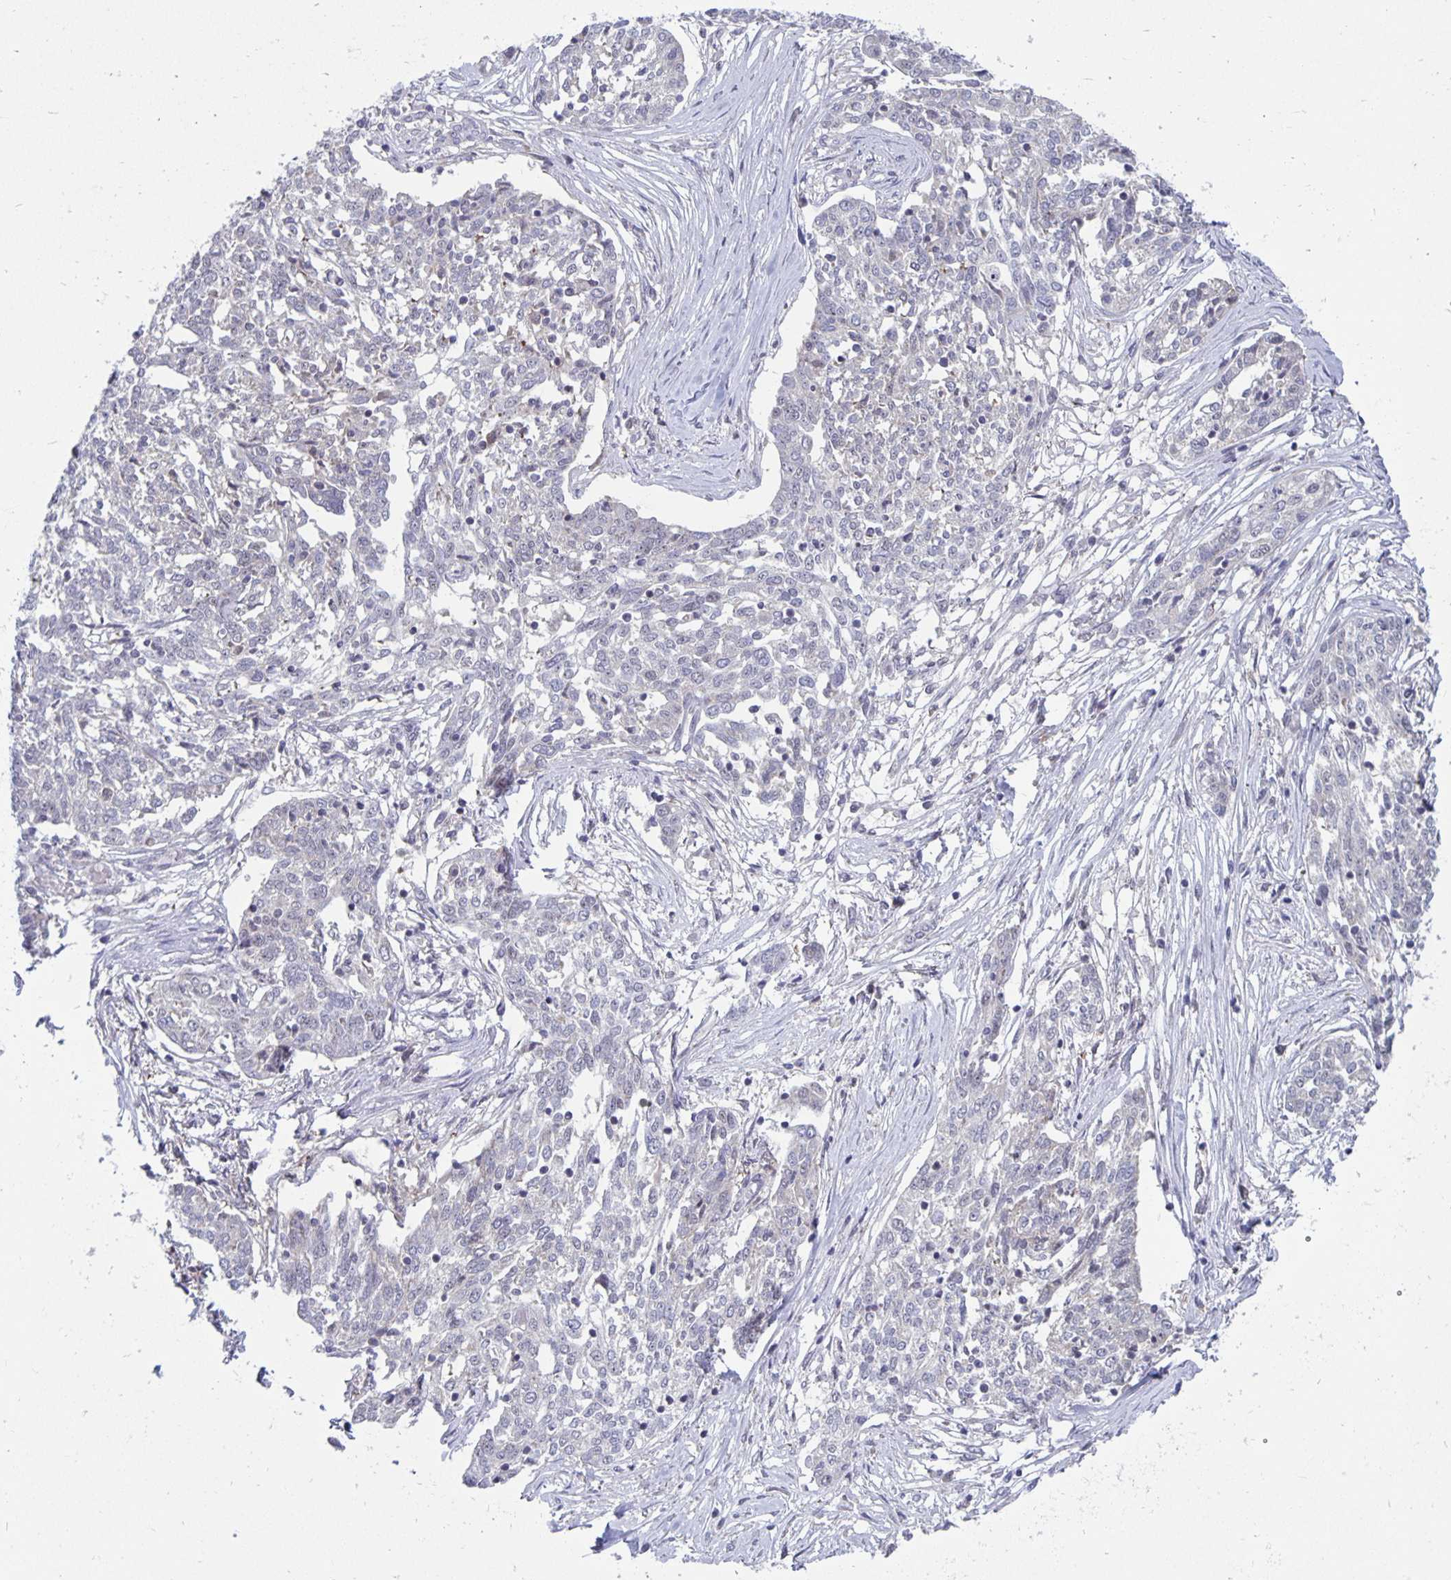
{"staining": {"intensity": "negative", "quantity": "none", "location": "none"}, "tissue": "ovarian cancer", "cell_type": "Tumor cells", "image_type": "cancer", "snomed": [{"axis": "morphology", "description": "Cystadenocarcinoma, serous, NOS"}, {"axis": "topography", "description": "Ovary"}], "caption": "Tumor cells show no significant expression in ovarian cancer (serous cystadenocarcinoma).", "gene": "EXOC6B", "patient": {"sex": "female", "age": 67}}